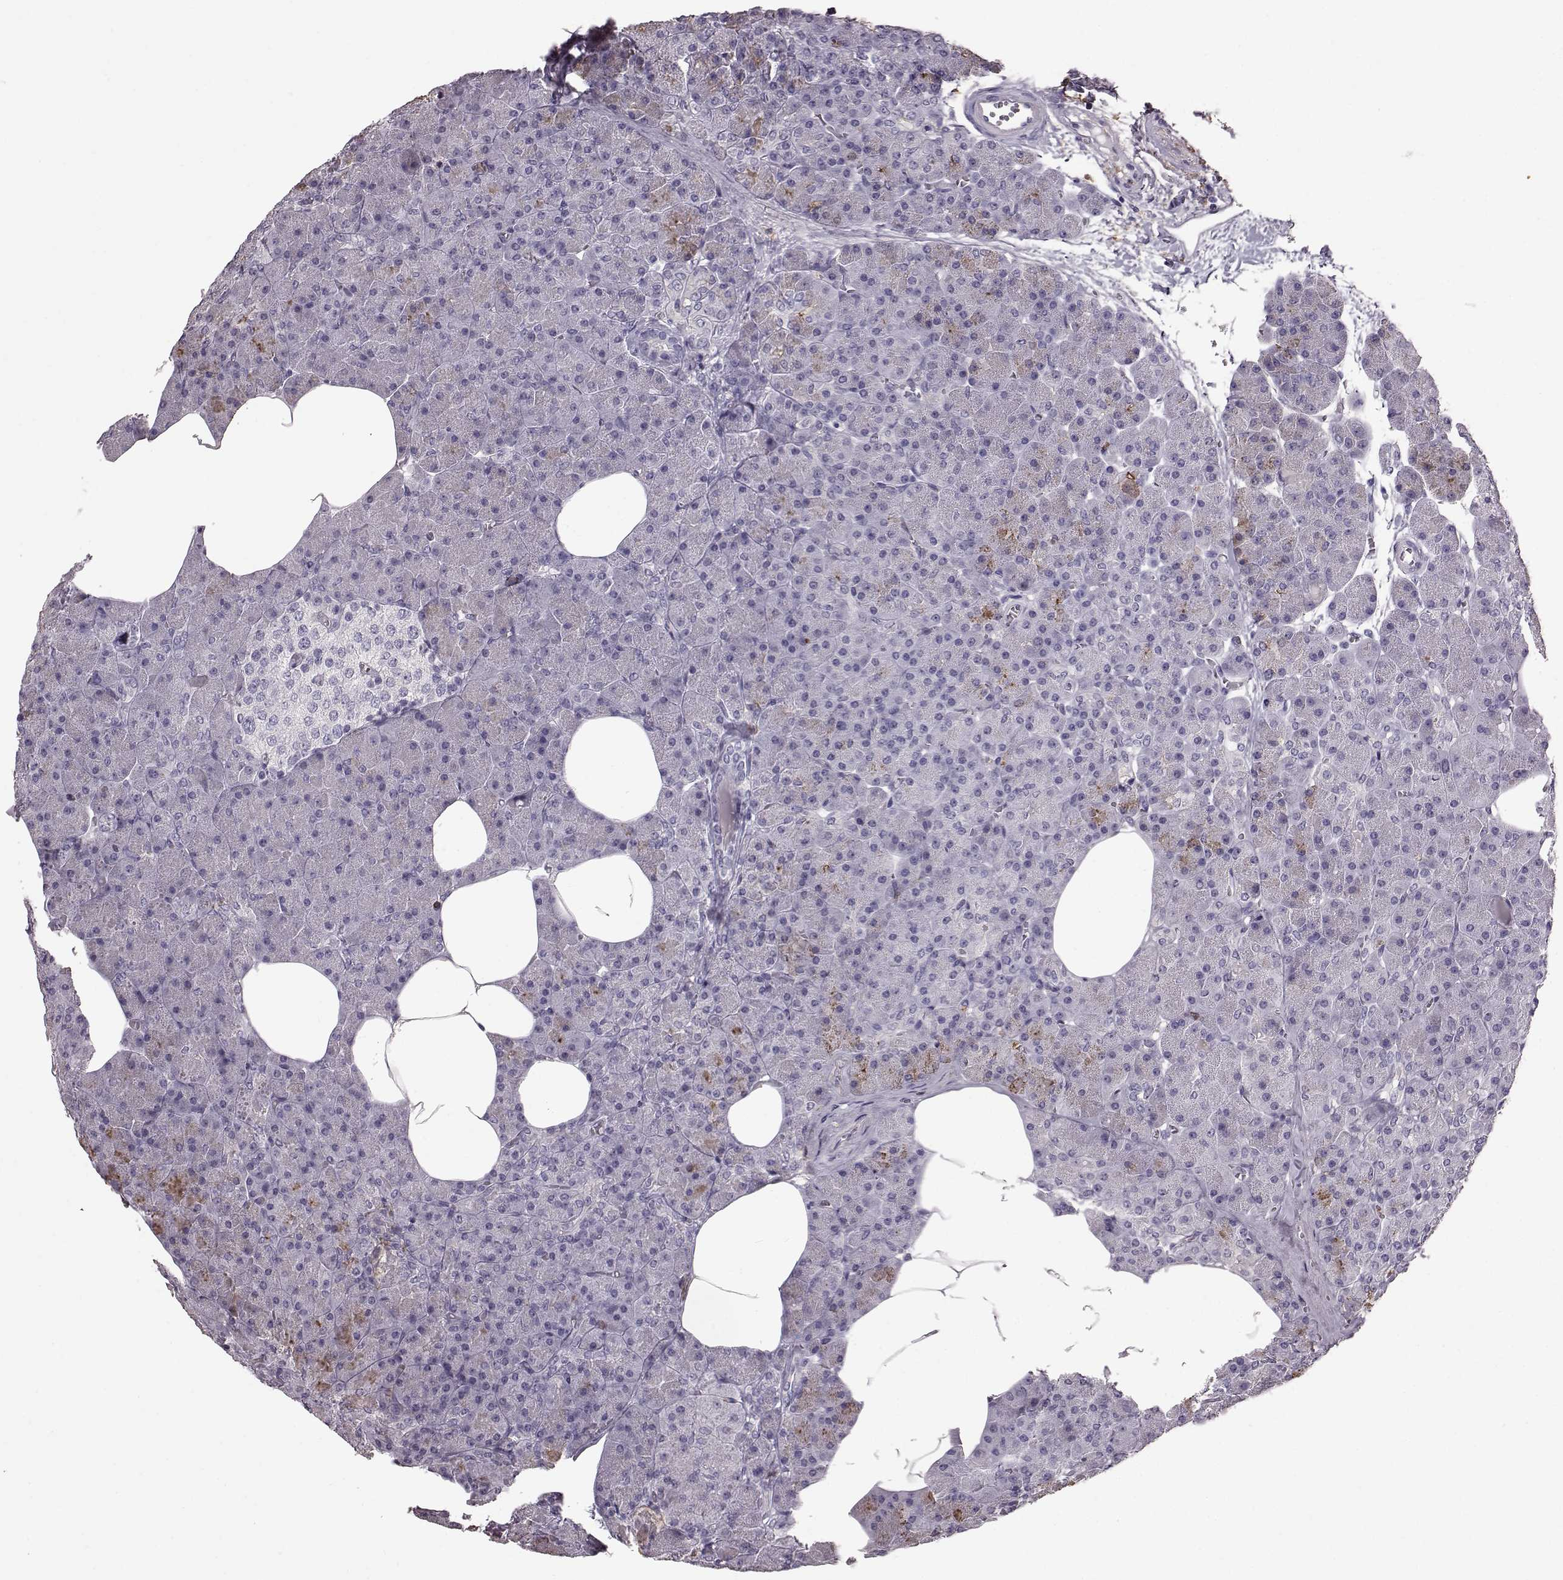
{"staining": {"intensity": "negative", "quantity": "none", "location": "none"}, "tissue": "pancreas", "cell_type": "Exocrine glandular cells", "image_type": "normal", "snomed": [{"axis": "morphology", "description": "Normal tissue, NOS"}, {"axis": "topography", "description": "Pancreas"}], "caption": "Immunohistochemistry image of benign pancreas stained for a protein (brown), which shows no positivity in exocrine glandular cells.", "gene": "FUT4", "patient": {"sex": "female", "age": 45}}